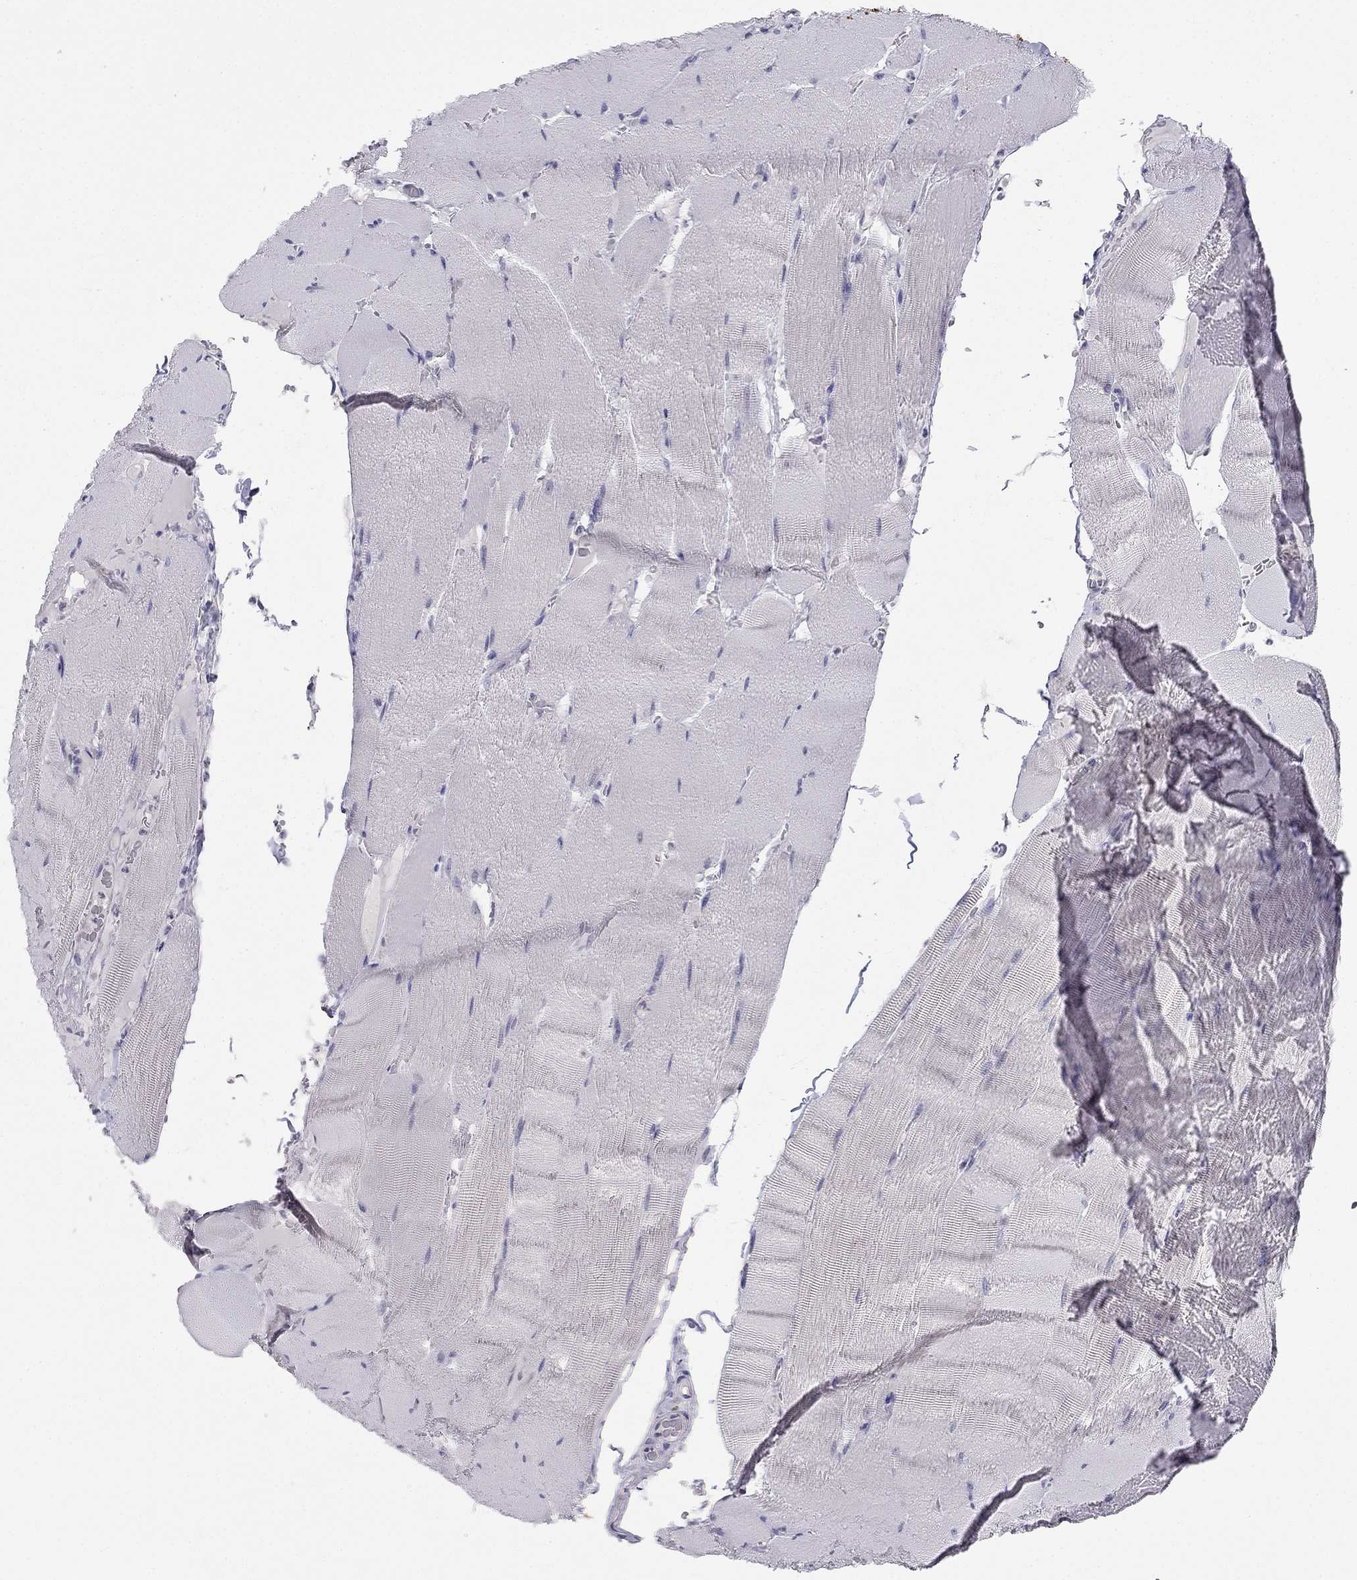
{"staining": {"intensity": "negative", "quantity": "none", "location": "none"}, "tissue": "skeletal muscle", "cell_type": "Myocytes", "image_type": "normal", "snomed": [{"axis": "morphology", "description": "Normal tissue, NOS"}, {"axis": "topography", "description": "Skeletal muscle"}], "caption": "Immunohistochemistry histopathology image of unremarkable human skeletal muscle stained for a protein (brown), which shows no staining in myocytes. (Stains: DAB IHC with hematoxylin counter stain, Microscopy: brightfield microscopy at high magnification).", "gene": "C16orf89", "patient": {"sex": "male", "age": 56}}